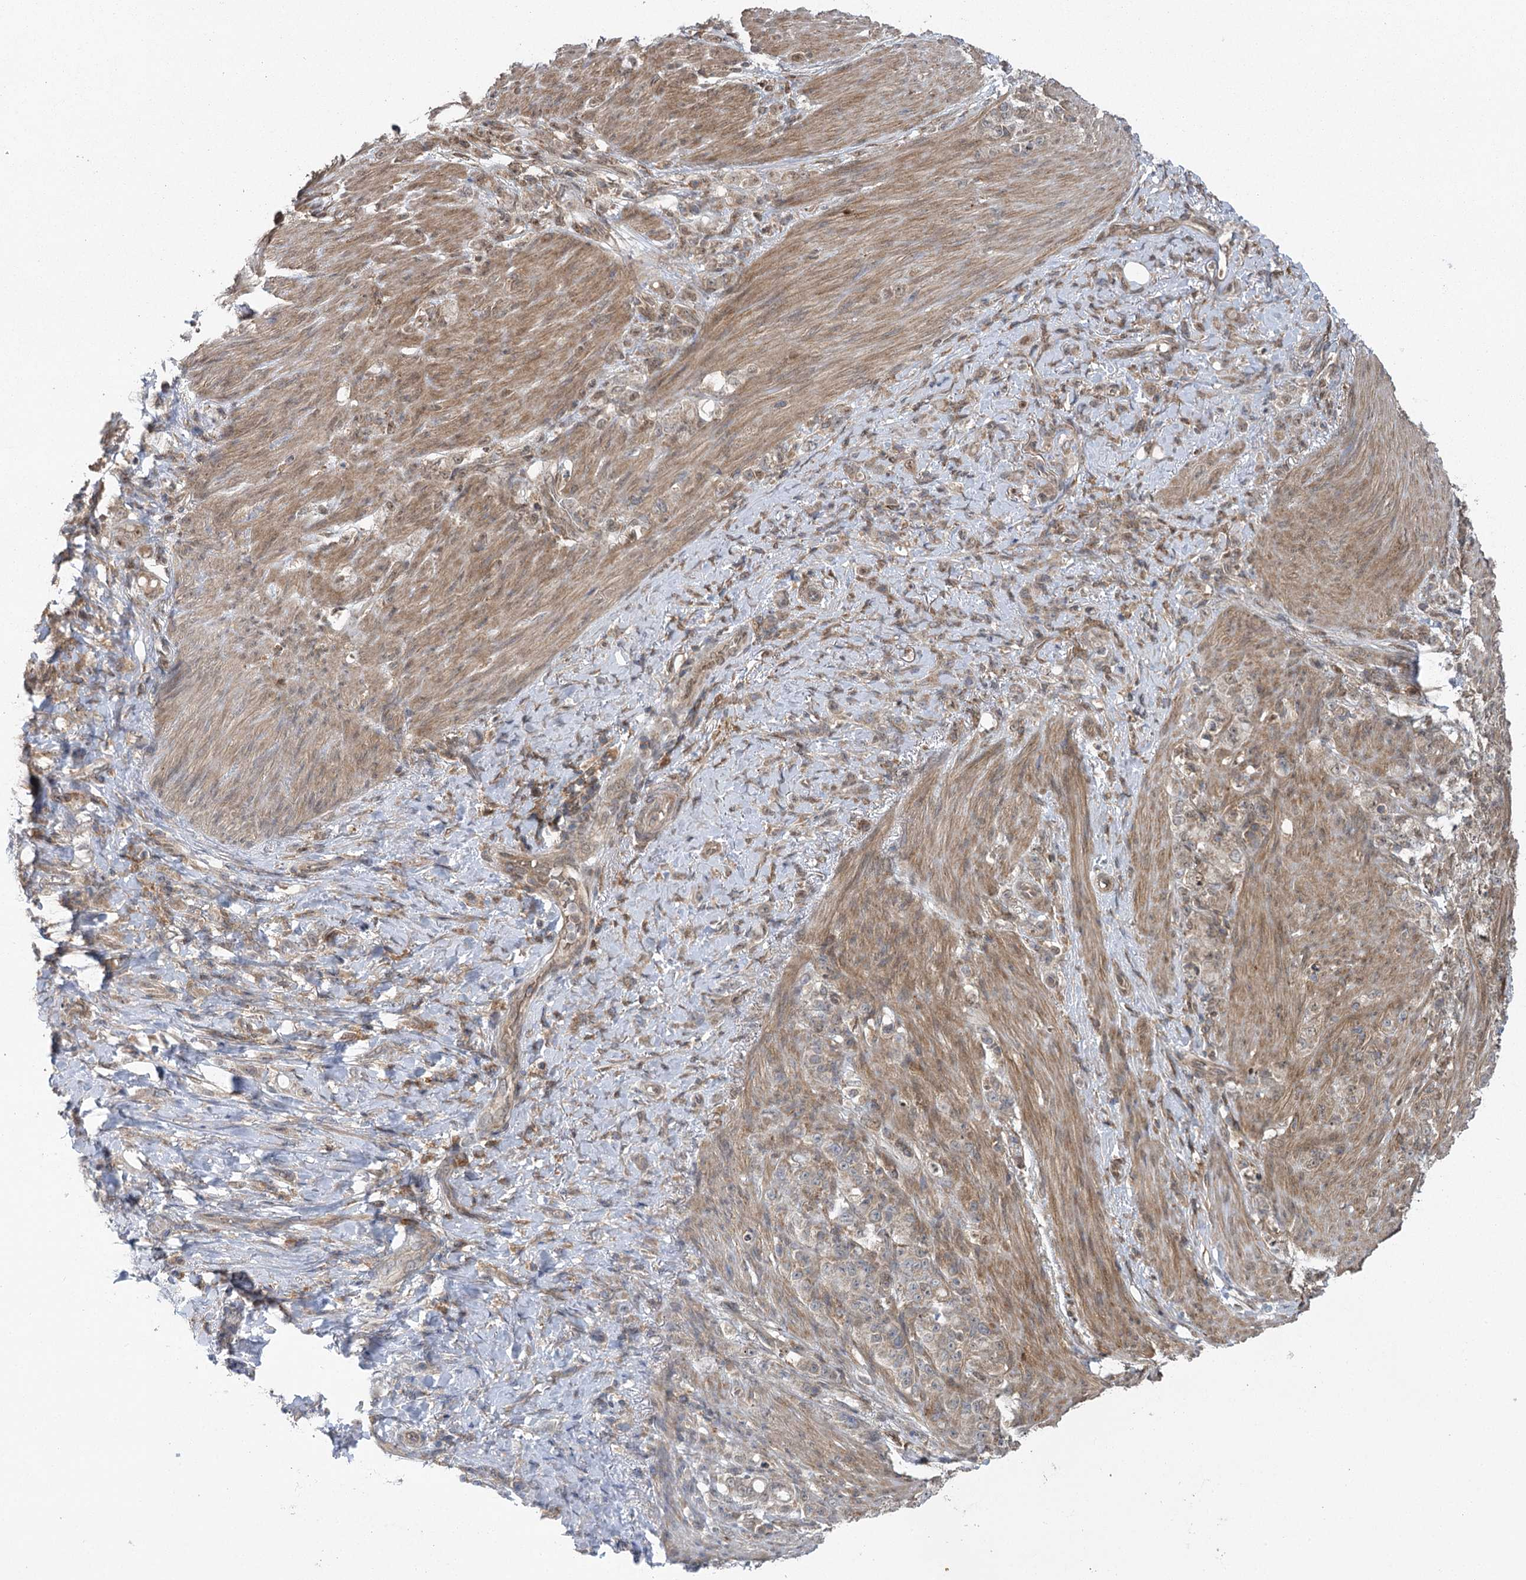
{"staining": {"intensity": "weak", "quantity": "25%-75%", "location": "cytoplasmic/membranous"}, "tissue": "stomach cancer", "cell_type": "Tumor cells", "image_type": "cancer", "snomed": [{"axis": "morphology", "description": "Adenocarcinoma, NOS"}, {"axis": "topography", "description": "Stomach"}], "caption": "Stomach cancer (adenocarcinoma) tissue displays weak cytoplasmic/membranous positivity in about 25%-75% of tumor cells, visualized by immunohistochemistry. The protein is shown in brown color, while the nuclei are stained blue.", "gene": "C12orf4", "patient": {"sex": "female", "age": 79}}